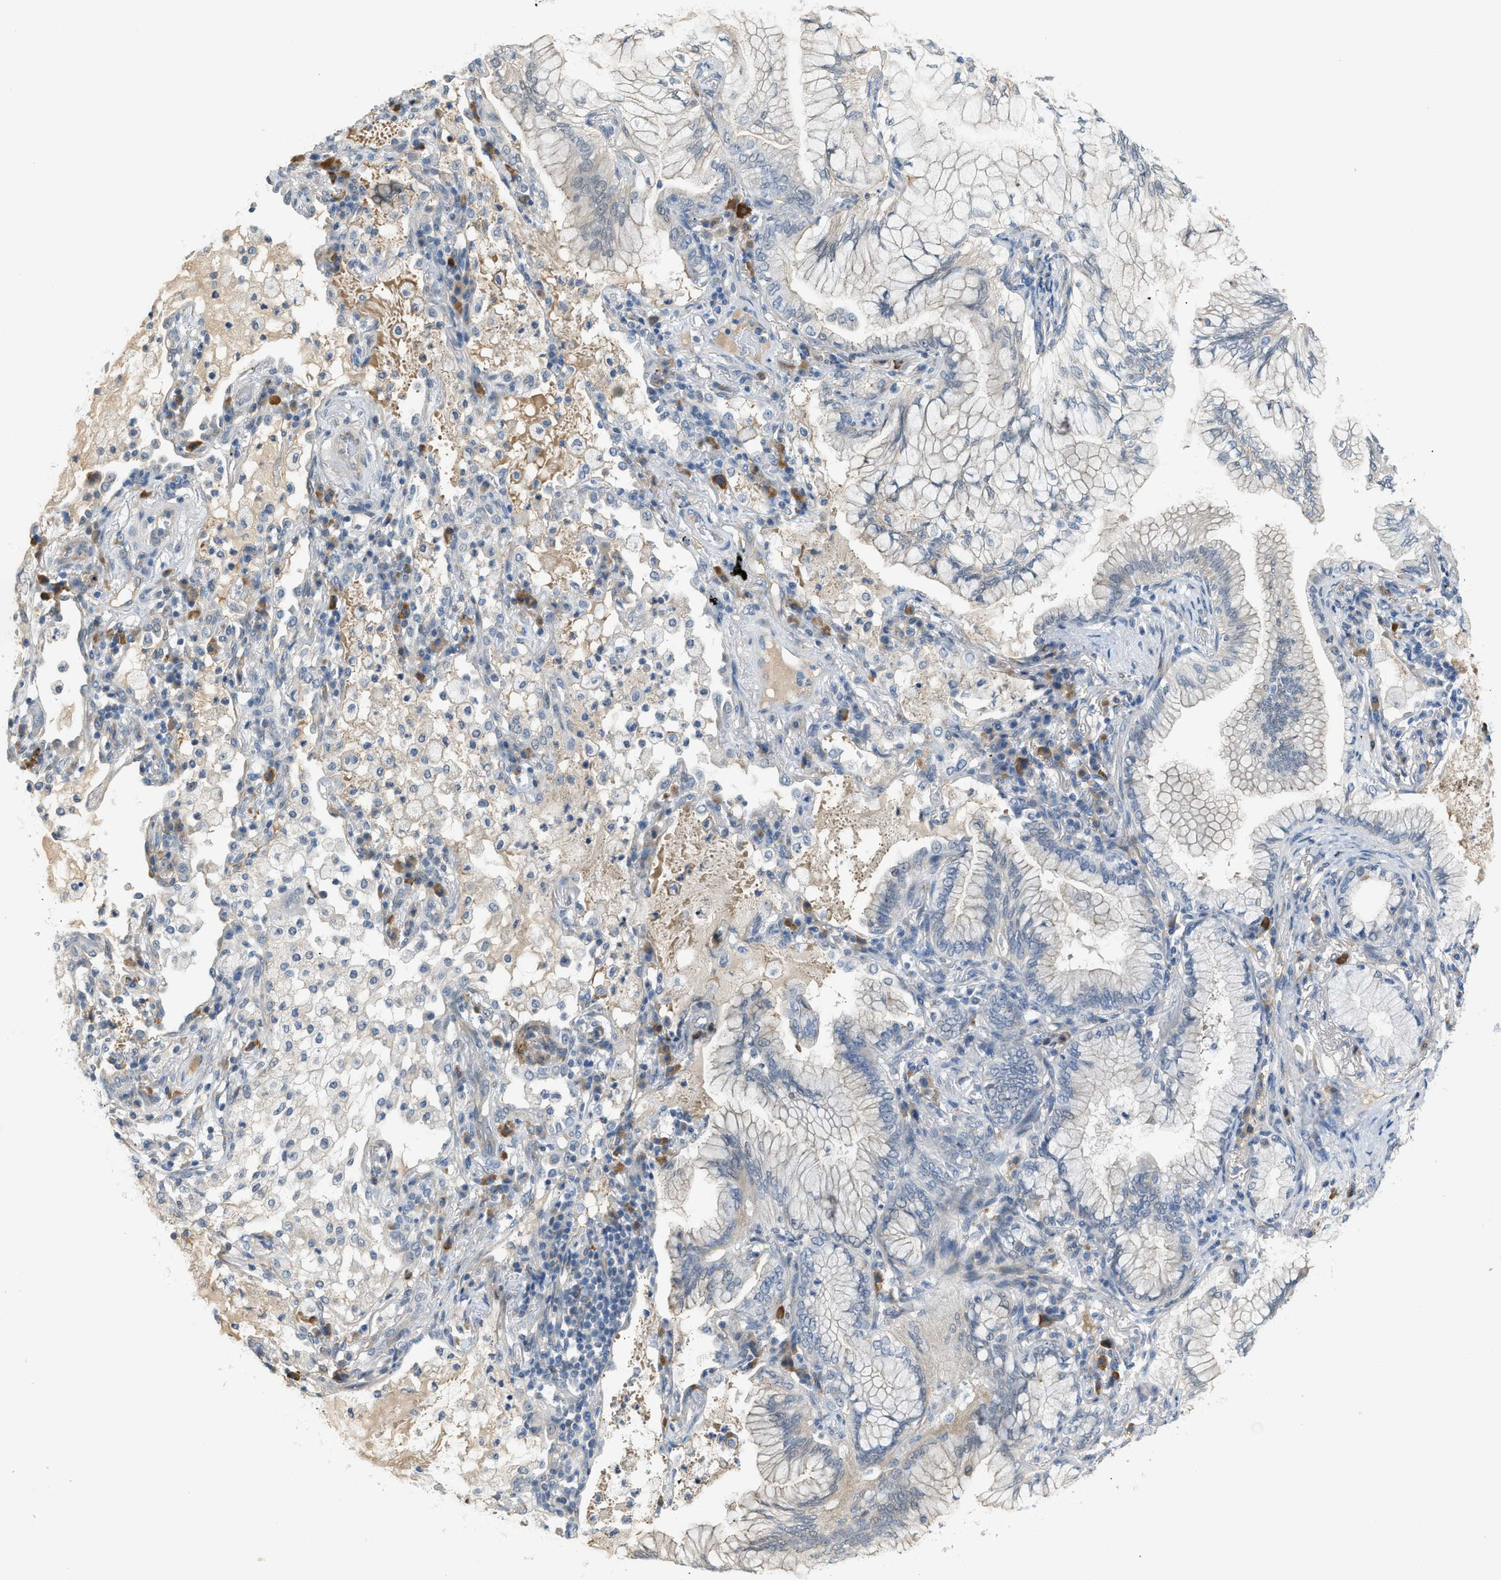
{"staining": {"intensity": "negative", "quantity": "none", "location": "none"}, "tissue": "lung cancer", "cell_type": "Tumor cells", "image_type": "cancer", "snomed": [{"axis": "morphology", "description": "Adenocarcinoma, NOS"}, {"axis": "topography", "description": "Lung"}], "caption": "Immunohistochemistry histopathology image of lung cancer stained for a protein (brown), which reveals no positivity in tumor cells.", "gene": "TMEM154", "patient": {"sex": "female", "age": 70}}